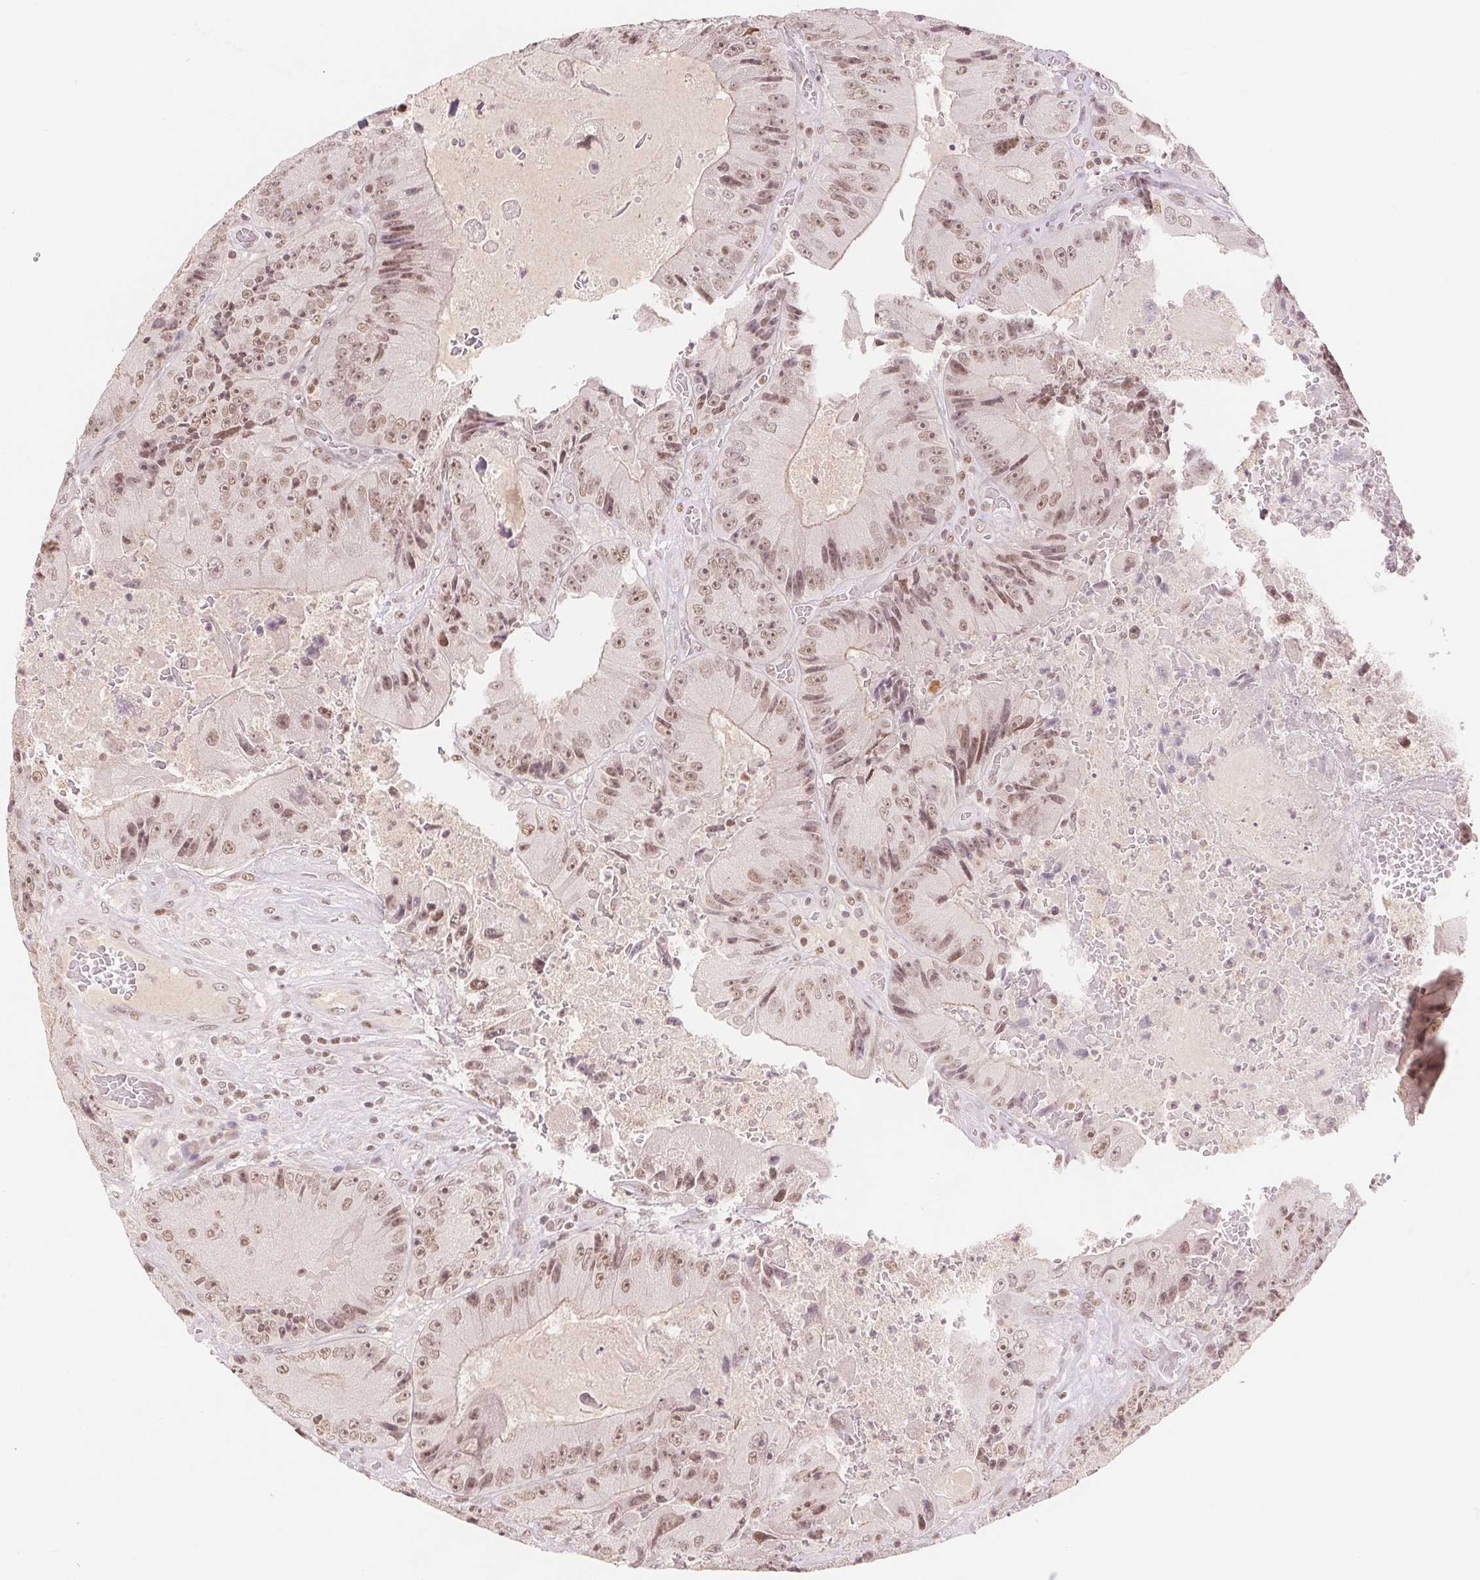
{"staining": {"intensity": "moderate", "quantity": ">75%", "location": "nuclear"}, "tissue": "colorectal cancer", "cell_type": "Tumor cells", "image_type": "cancer", "snomed": [{"axis": "morphology", "description": "Adenocarcinoma, NOS"}, {"axis": "topography", "description": "Colon"}], "caption": "Immunohistochemical staining of colorectal adenocarcinoma exhibits moderate nuclear protein positivity in about >75% of tumor cells.", "gene": "DEK", "patient": {"sex": "female", "age": 86}}